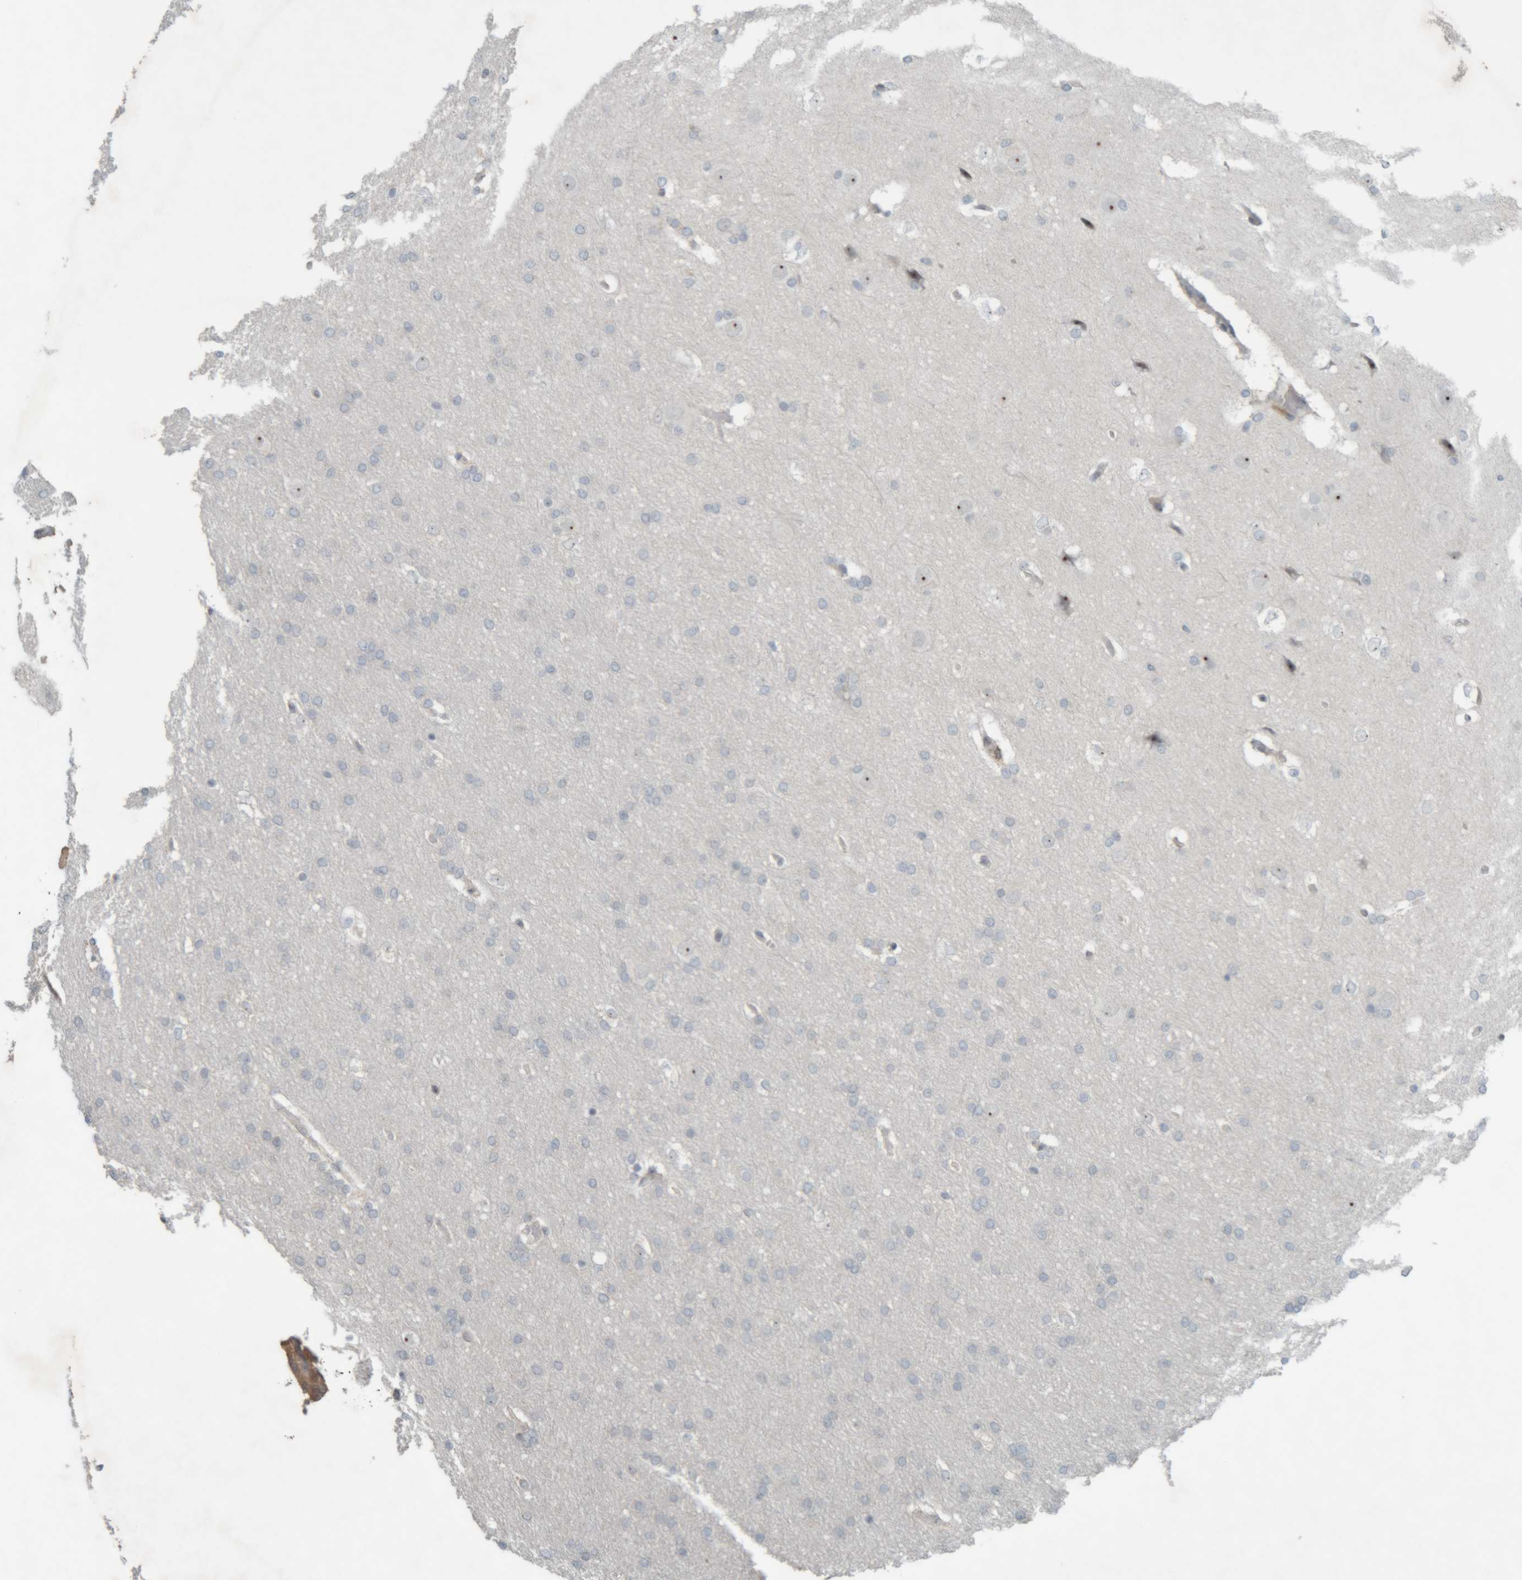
{"staining": {"intensity": "negative", "quantity": "none", "location": "none"}, "tissue": "glioma", "cell_type": "Tumor cells", "image_type": "cancer", "snomed": [{"axis": "morphology", "description": "Glioma, malignant, Low grade"}, {"axis": "topography", "description": "Brain"}], "caption": "IHC image of neoplastic tissue: glioma stained with DAB exhibits no significant protein positivity in tumor cells. (Brightfield microscopy of DAB (3,3'-diaminobenzidine) immunohistochemistry at high magnification).", "gene": "RPF1", "patient": {"sex": "female", "age": 37}}